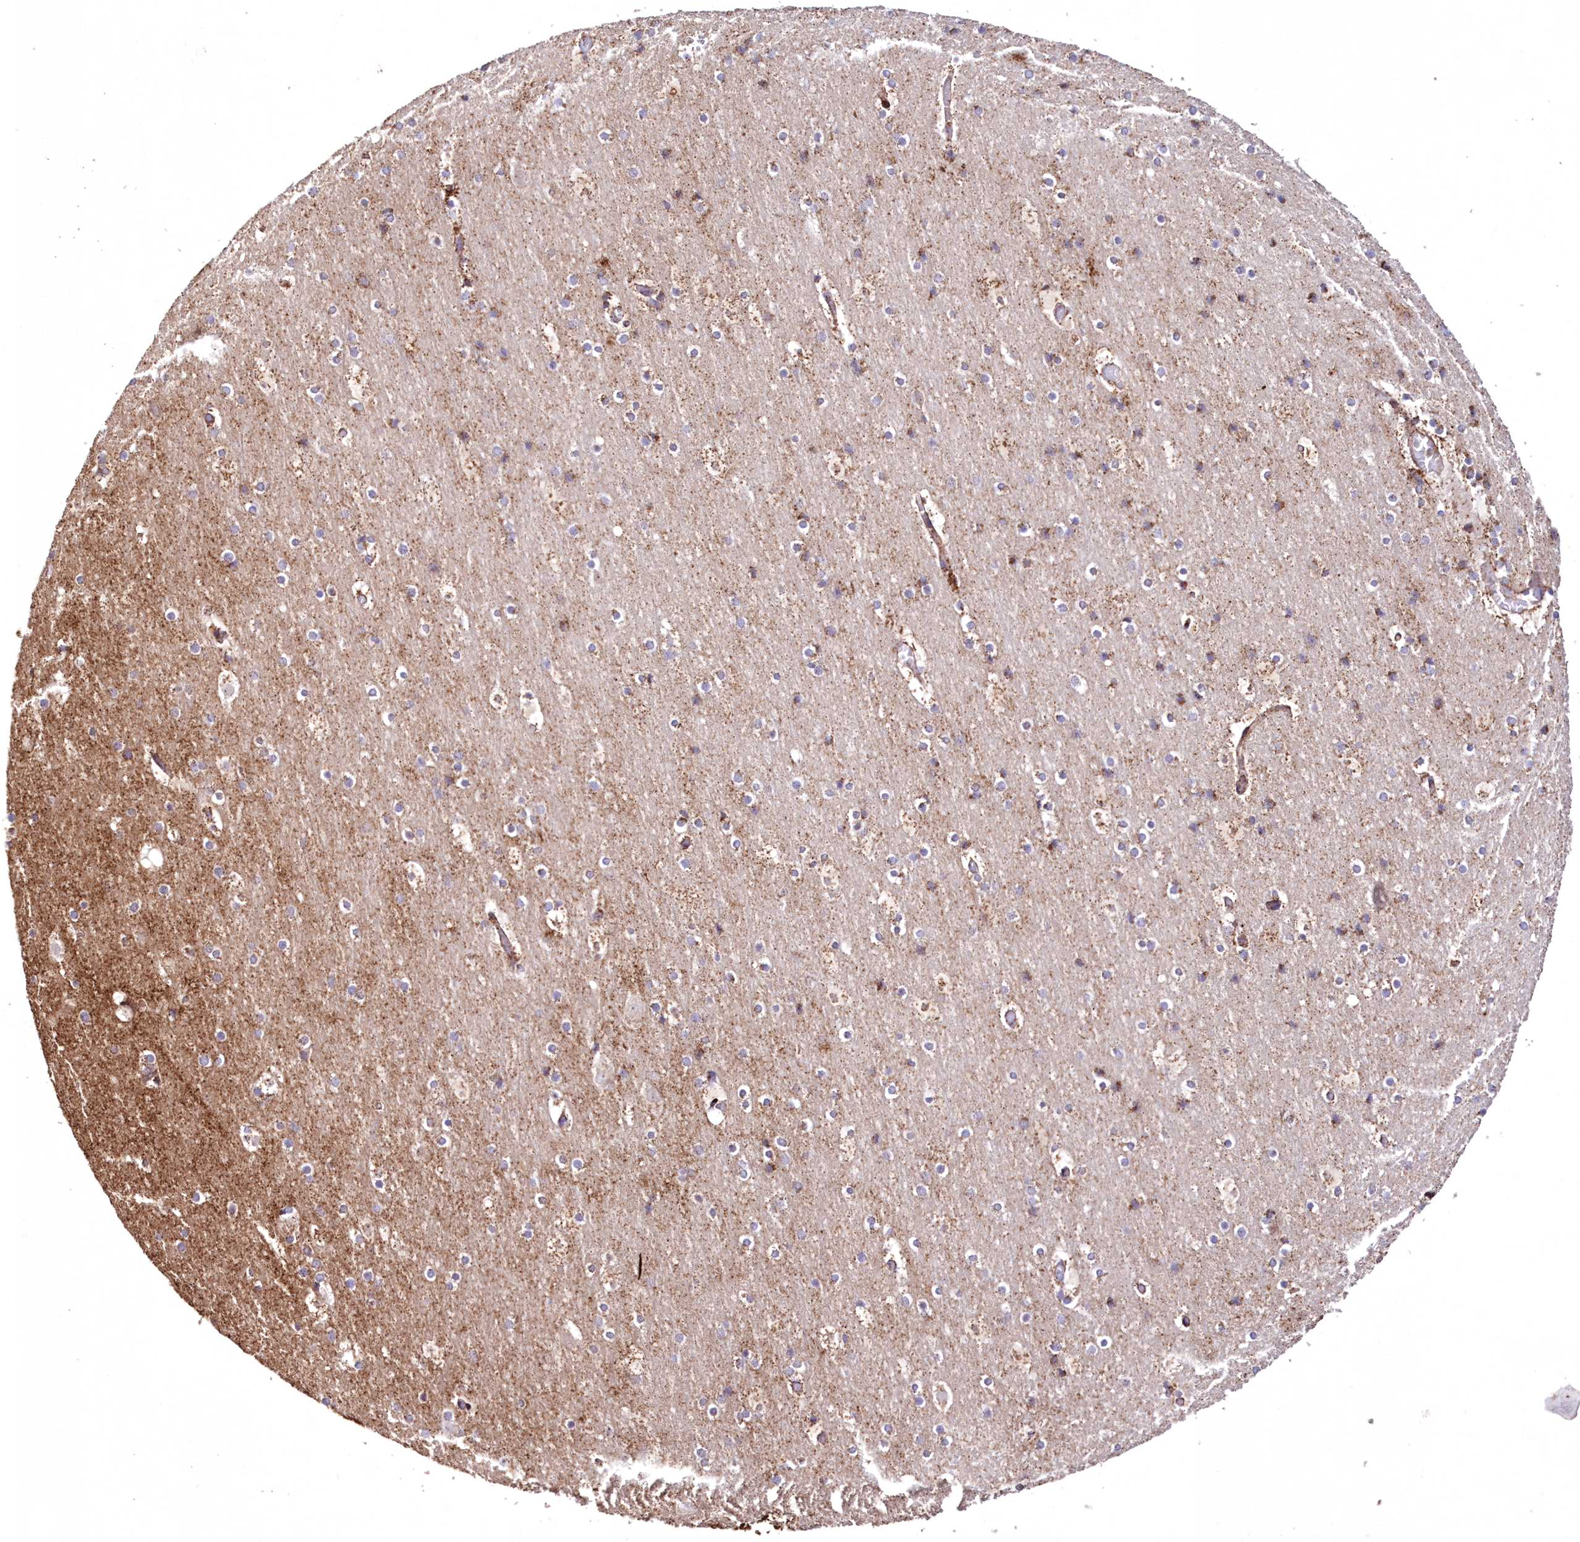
{"staining": {"intensity": "negative", "quantity": "none", "location": "none"}, "tissue": "cerebral cortex", "cell_type": "Endothelial cells", "image_type": "normal", "snomed": [{"axis": "morphology", "description": "Normal tissue, NOS"}, {"axis": "topography", "description": "Cerebral cortex"}], "caption": "Cerebral cortex was stained to show a protein in brown. There is no significant staining in endothelial cells. (Stains: DAB (3,3'-diaminobenzidine) immunohistochemistry (IHC) with hematoxylin counter stain, Microscopy: brightfield microscopy at high magnification).", "gene": "HADHB", "patient": {"sex": "male", "age": 57}}